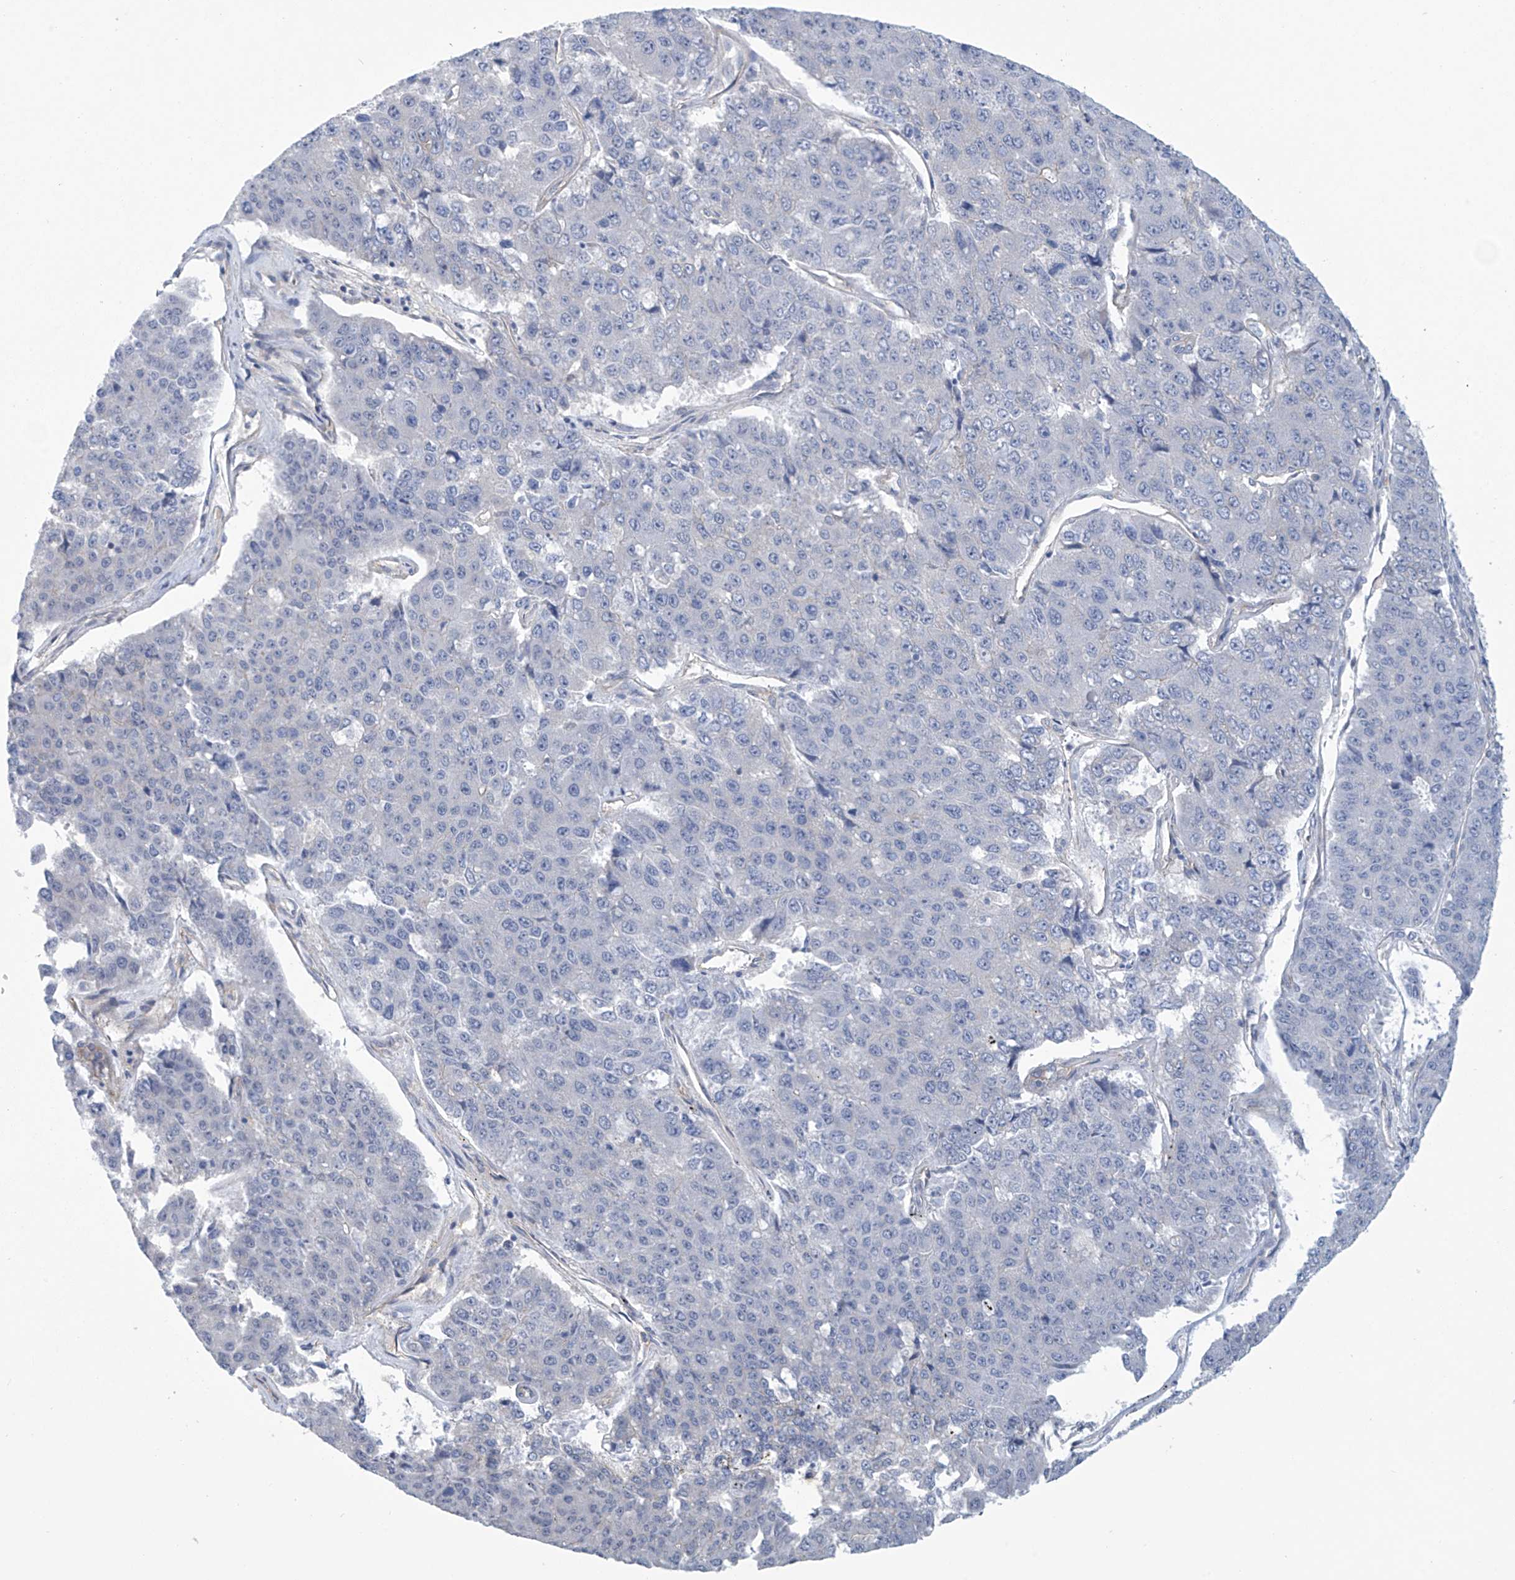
{"staining": {"intensity": "negative", "quantity": "none", "location": "none"}, "tissue": "pancreatic cancer", "cell_type": "Tumor cells", "image_type": "cancer", "snomed": [{"axis": "morphology", "description": "Adenocarcinoma, NOS"}, {"axis": "topography", "description": "Pancreas"}], "caption": "DAB immunohistochemical staining of adenocarcinoma (pancreatic) exhibits no significant expression in tumor cells. (Immunohistochemistry (ihc), brightfield microscopy, high magnification).", "gene": "ABHD13", "patient": {"sex": "male", "age": 50}}